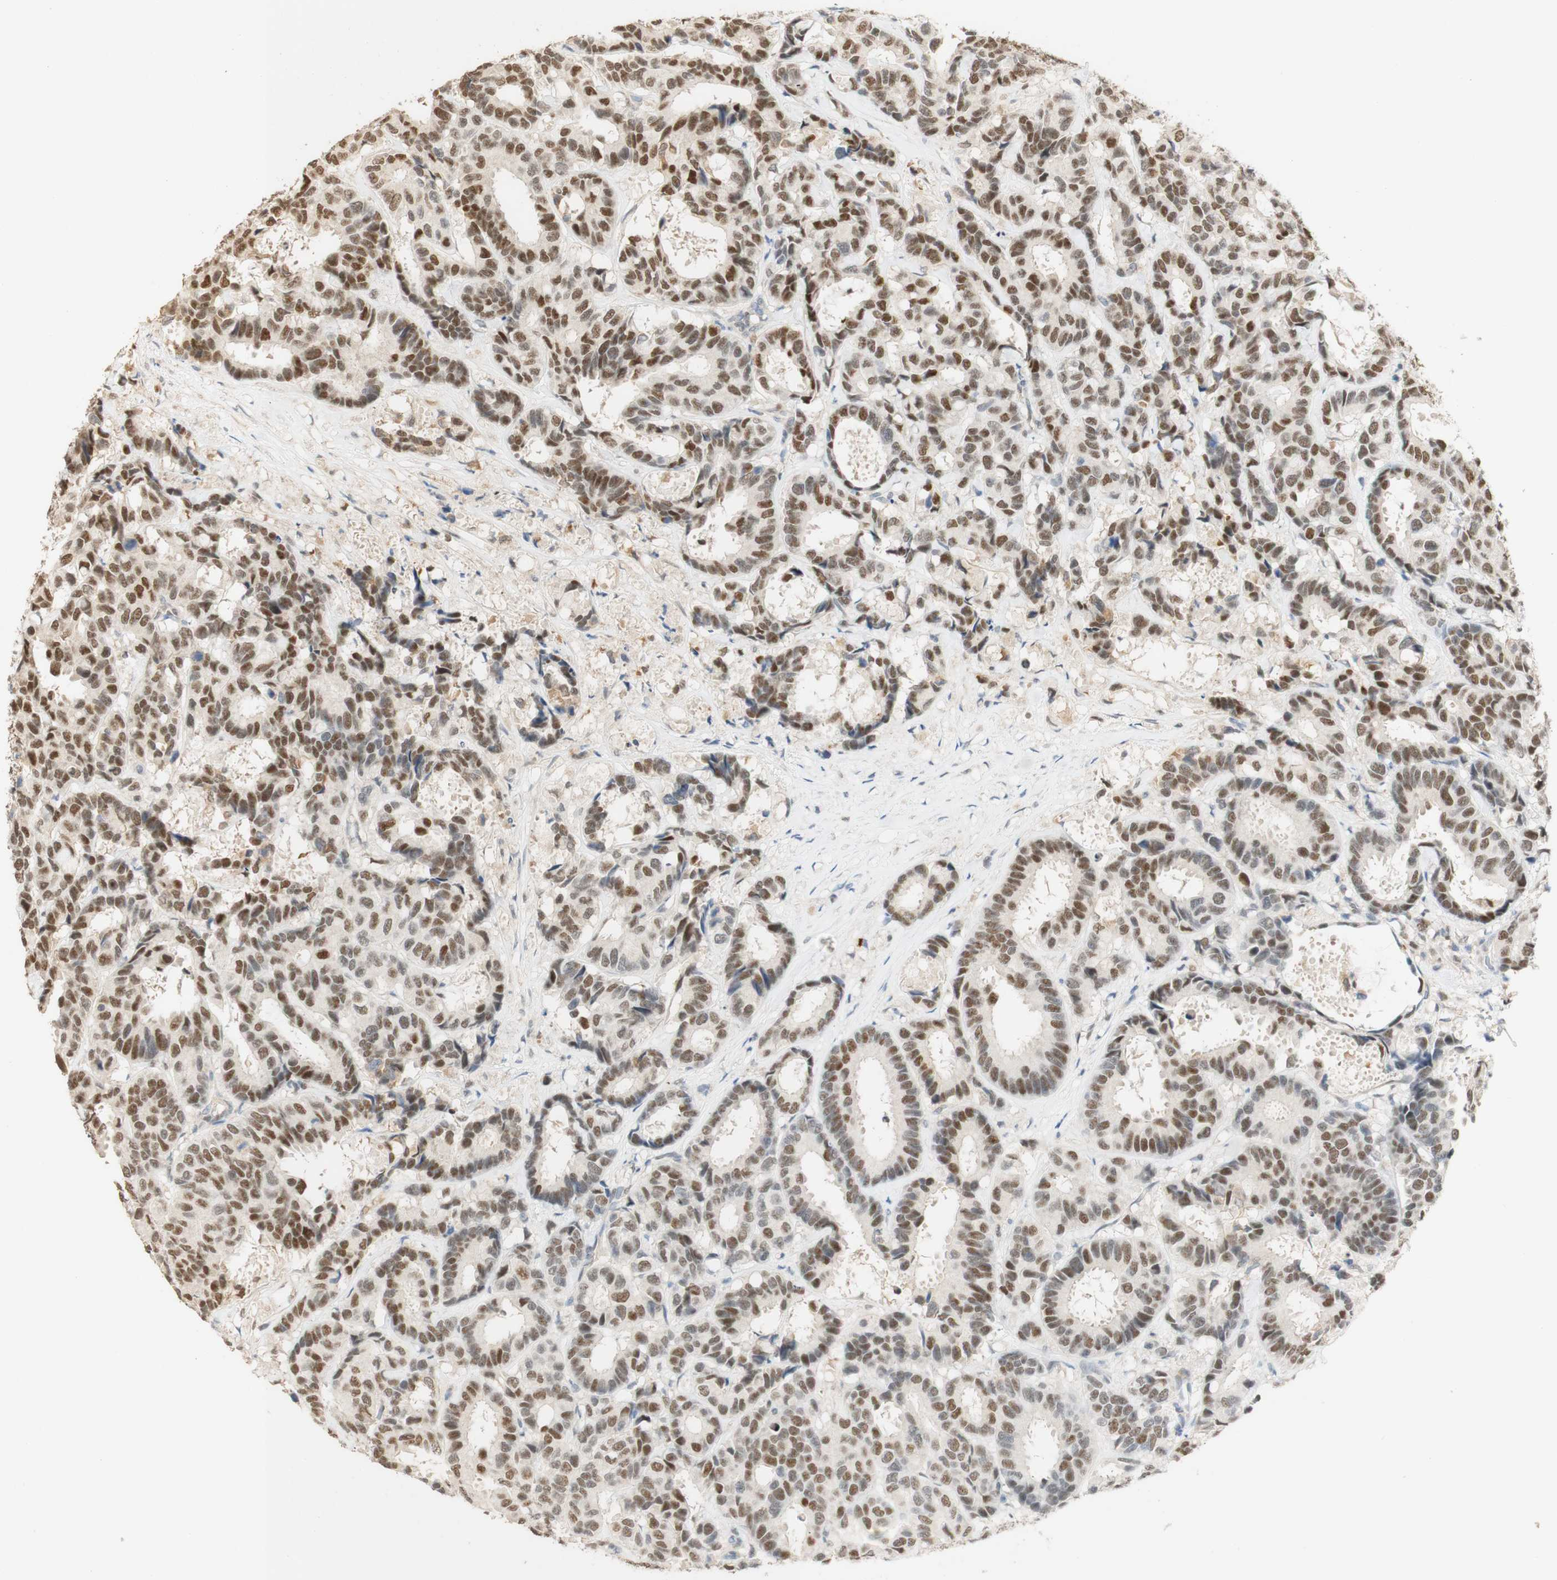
{"staining": {"intensity": "moderate", "quantity": ">75%", "location": "nuclear"}, "tissue": "breast cancer", "cell_type": "Tumor cells", "image_type": "cancer", "snomed": [{"axis": "morphology", "description": "Duct carcinoma"}, {"axis": "topography", "description": "Breast"}], "caption": "IHC (DAB (3,3'-diaminobenzidine)) staining of human breast cancer (infiltrating ductal carcinoma) reveals moderate nuclear protein expression in about >75% of tumor cells. IHC stains the protein in brown and the nuclei are stained blue.", "gene": "MAP3K4", "patient": {"sex": "female", "age": 87}}